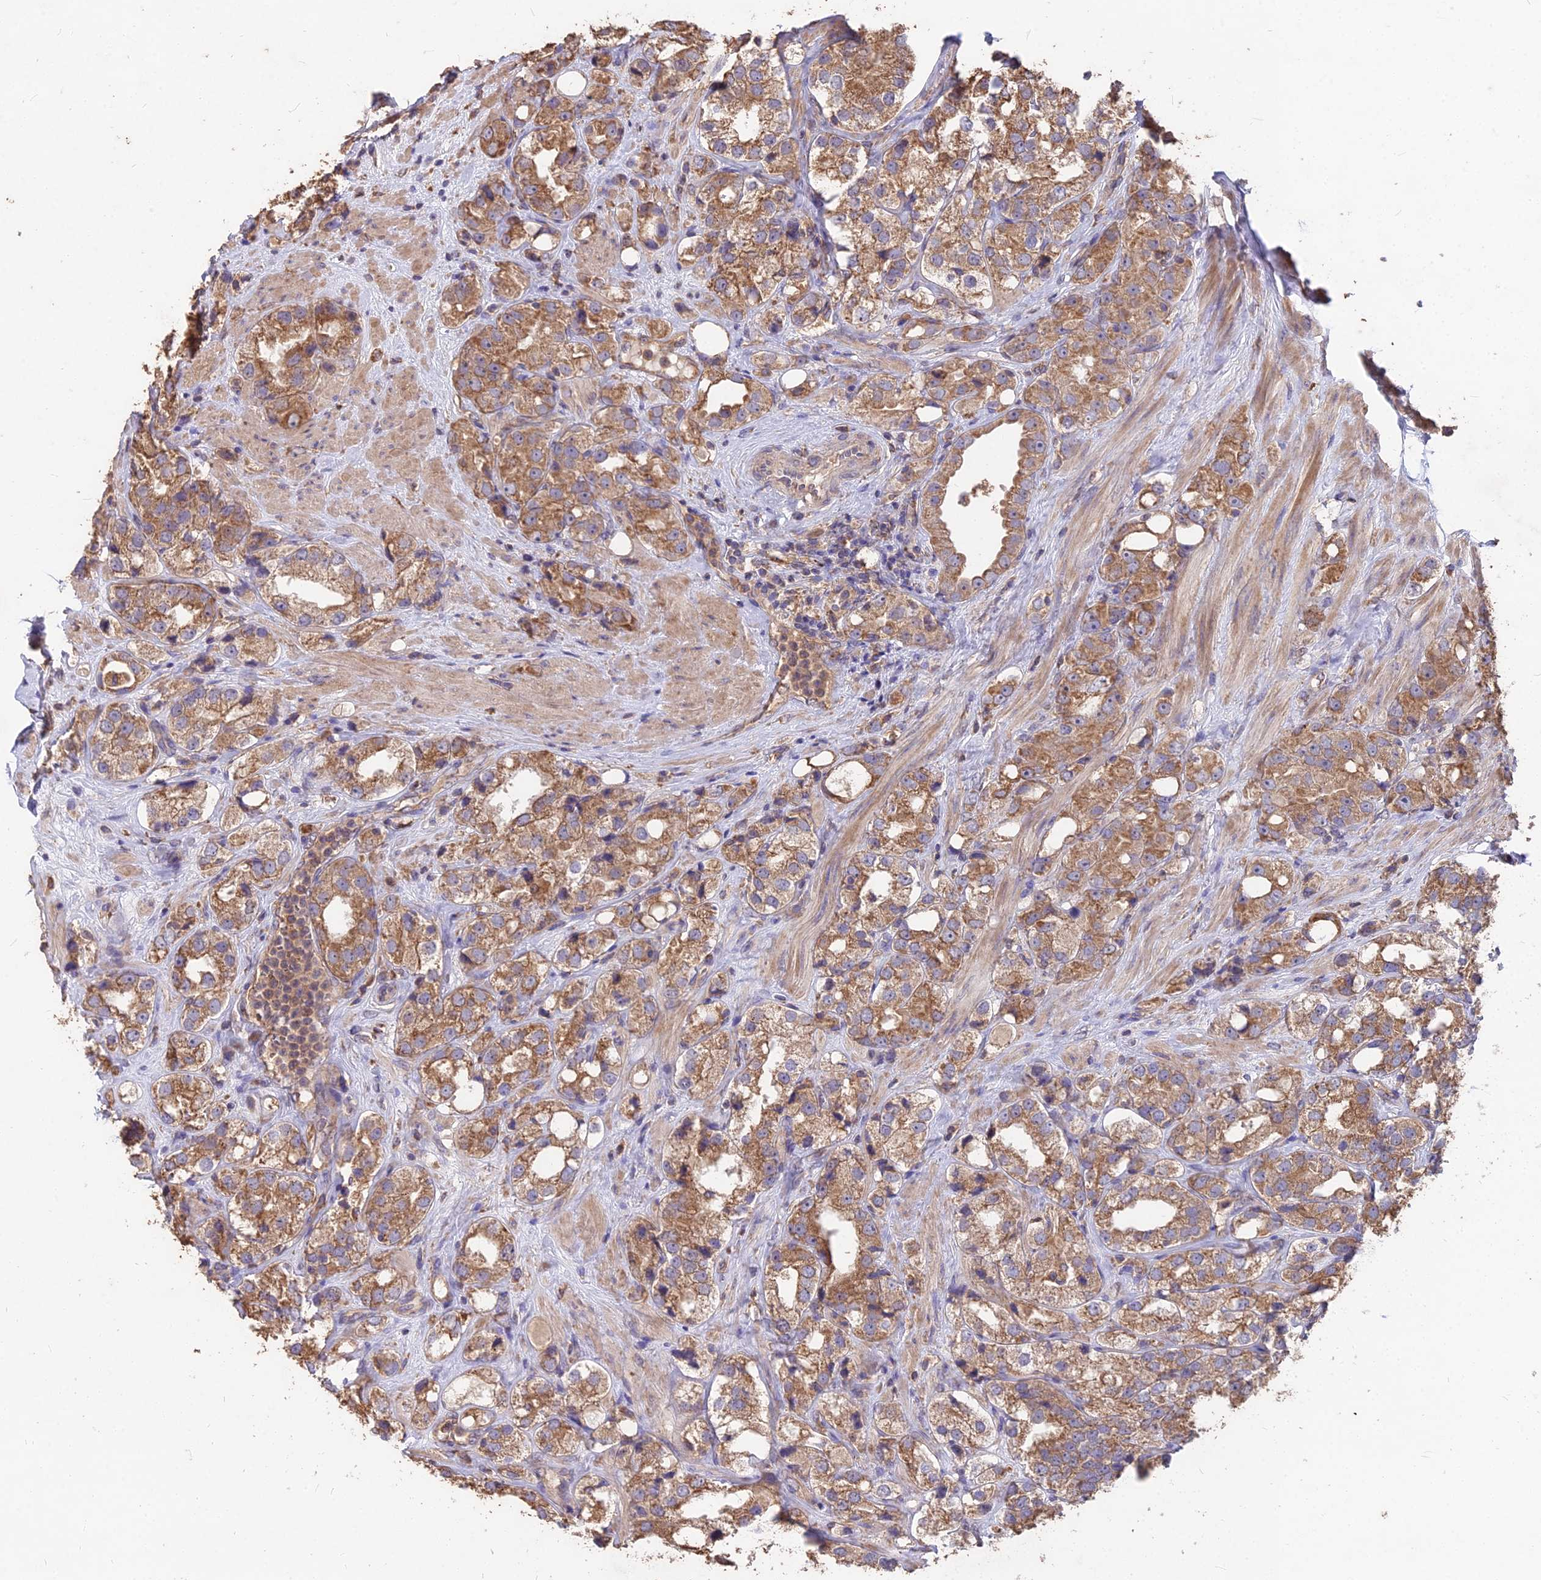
{"staining": {"intensity": "moderate", "quantity": ">75%", "location": "cytoplasmic/membranous"}, "tissue": "prostate cancer", "cell_type": "Tumor cells", "image_type": "cancer", "snomed": [{"axis": "morphology", "description": "Adenocarcinoma, NOS"}, {"axis": "topography", "description": "Prostate"}], "caption": "Immunohistochemistry staining of prostate cancer, which exhibits medium levels of moderate cytoplasmic/membranous expression in about >75% of tumor cells indicating moderate cytoplasmic/membranous protein staining. The staining was performed using DAB (3,3'-diaminobenzidine) (brown) for protein detection and nuclei were counterstained in hematoxylin (blue).", "gene": "CEMIP2", "patient": {"sex": "male", "age": 79}}